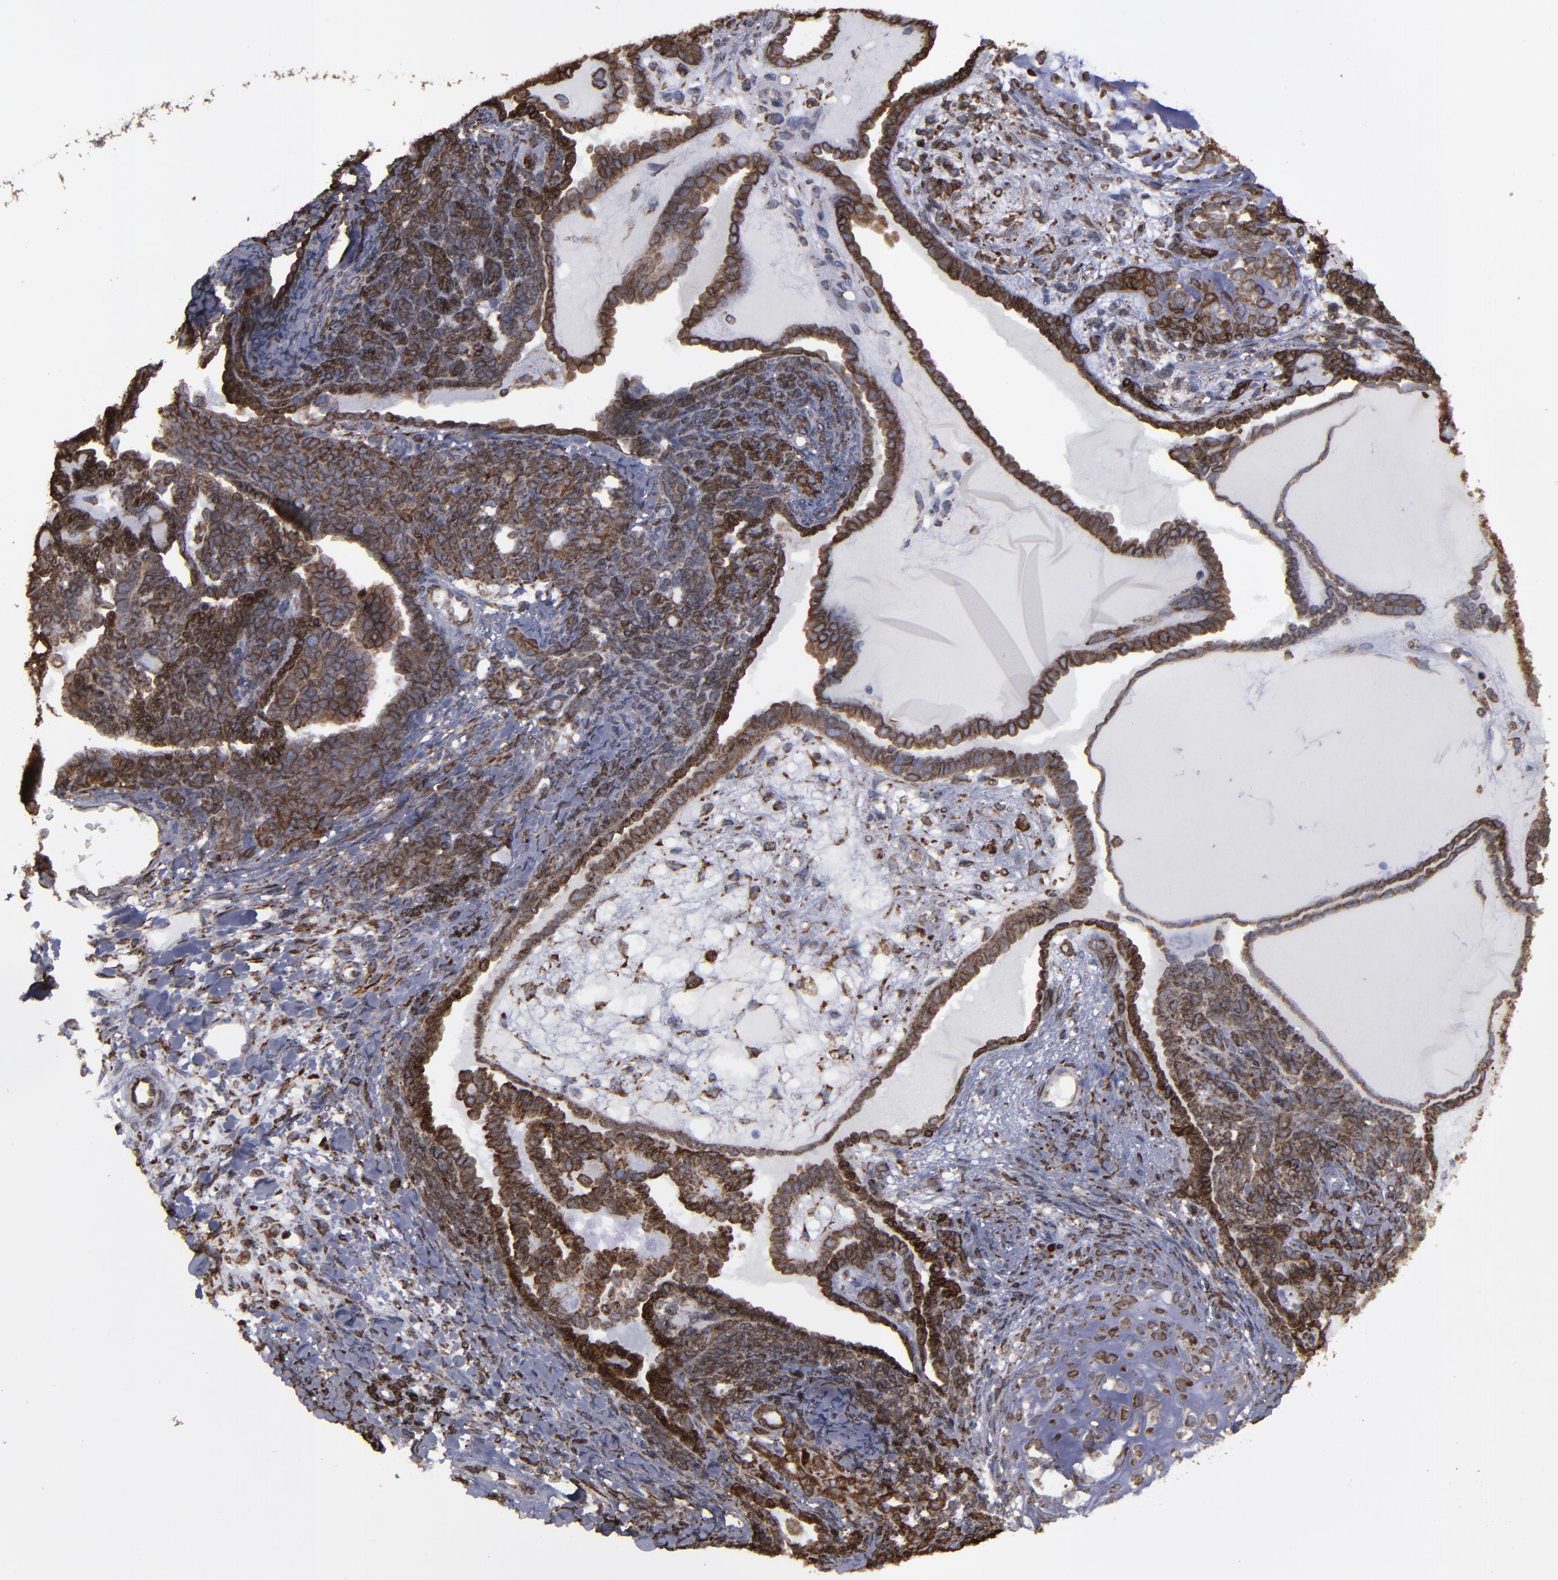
{"staining": {"intensity": "strong", "quantity": ">75%", "location": "cytoplasmic/membranous"}, "tissue": "endometrial cancer", "cell_type": "Tumor cells", "image_type": "cancer", "snomed": [{"axis": "morphology", "description": "Neoplasm, malignant, NOS"}, {"axis": "topography", "description": "Endometrium"}], "caption": "Endometrial neoplasm (malignant) stained with immunohistochemistry (IHC) displays strong cytoplasmic/membranous expression in approximately >75% of tumor cells.", "gene": "ERLIN2", "patient": {"sex": "female", "age": 74}}